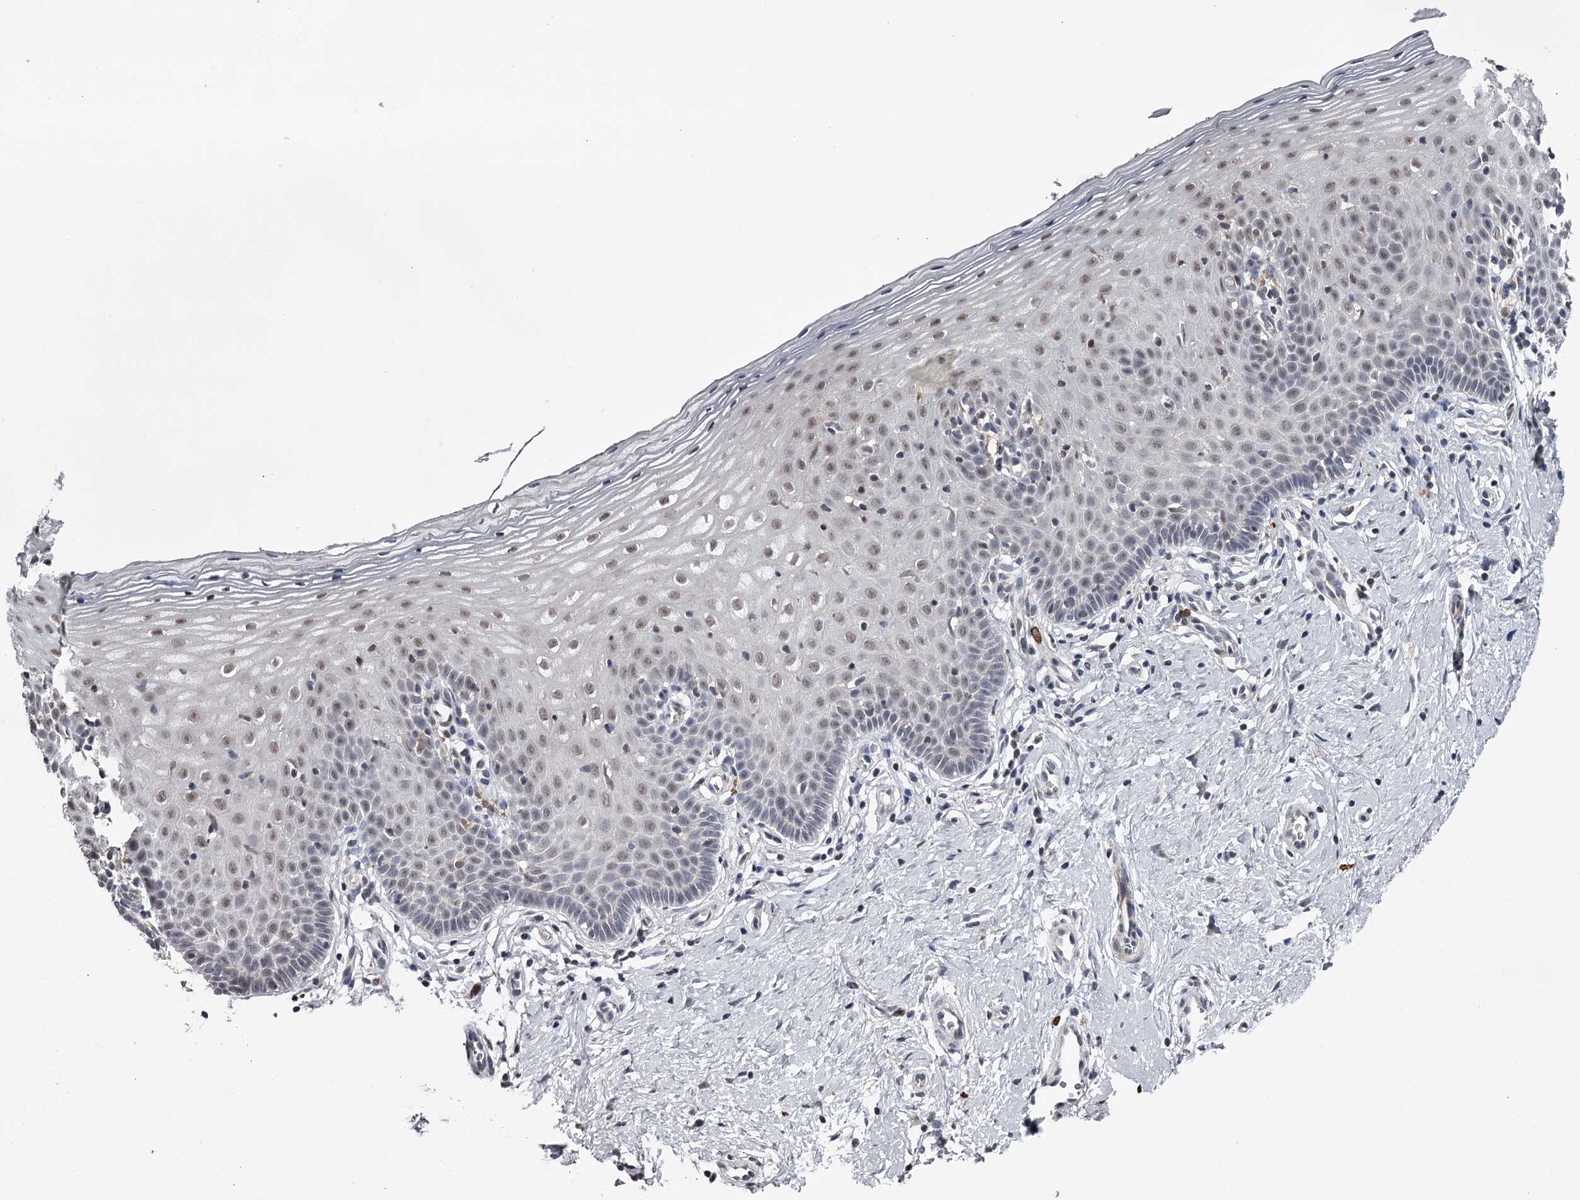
{"staining": {"intensity": "weak", "quantity": "<25%", "location": "cytoplasmic/membranous"}, "tissue": "cervix", "cell_type": "Glandular cells", "image_type": "normal", "snomed": [{"axis": "morphology", "description": "Normal tissue, NOS"}, {"axis": "topography", "description": "Cervix"}], "caption": "Immunohistochemical staining of benign human cervix reveals no significant staining in glandular cells. Nuclei are stained in blue.", "gene": "GTSF1", "patient": {"sex": "female", "age": 36}}